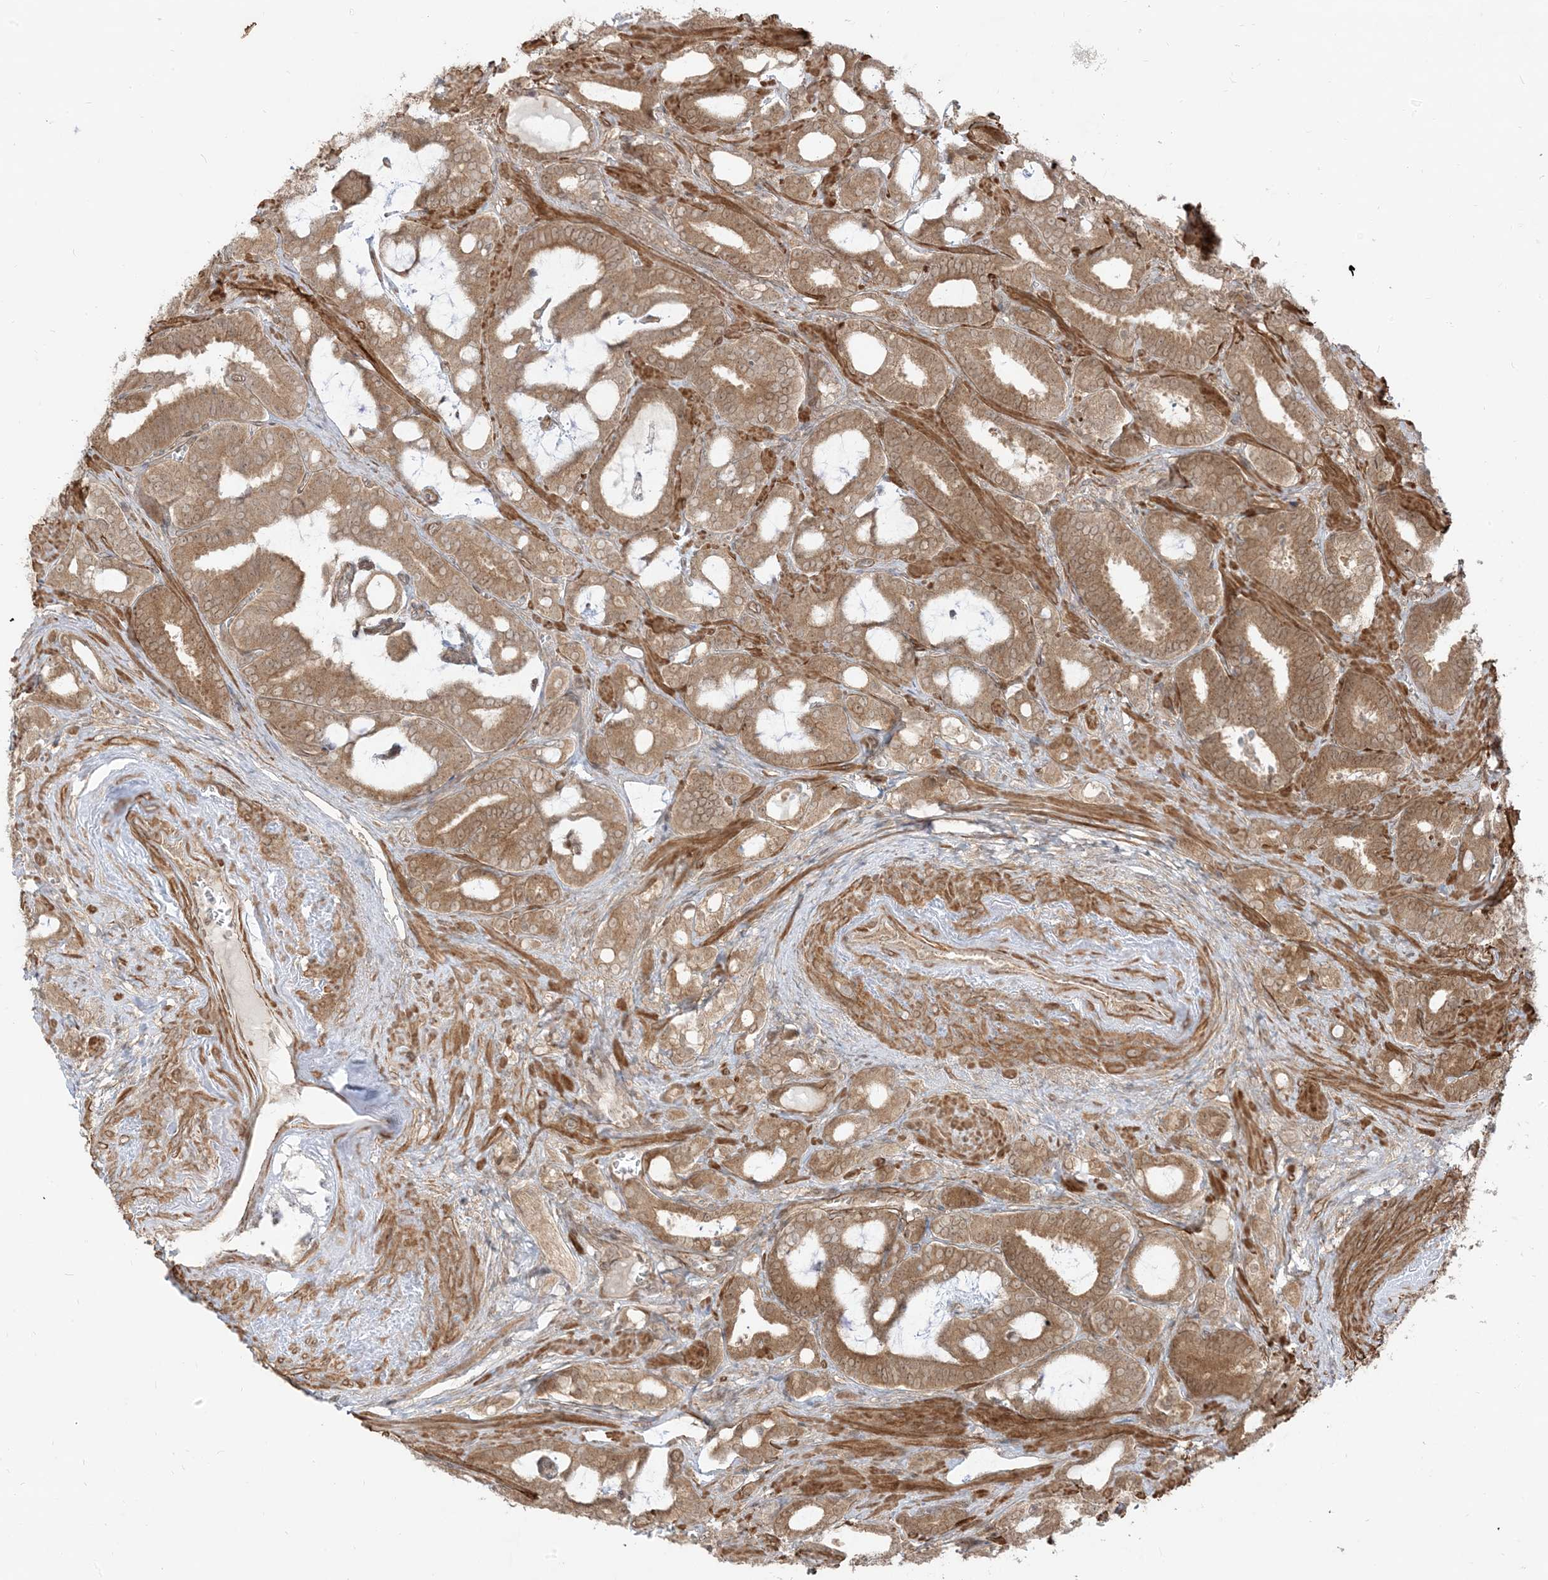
{"staining": {"intensity": "moderate", "quantity": ">75%", "location": "cytoplasmic/membranous"}, "tissue": "prostate cancer", "cell_type": "Tumor cells", "image_type": "cancer", "snomed": [{"axis": "morphology", "description": "Adenocarcinoma, High grade"}, {"axis": "topography", "description": "Prostate and seminal vesicle, NOS"}], "caption": "Protein analysis of prostate cancer tissue exhibits moderate cytoplasmic/membranous expression in approximately >75% of tumor cells.", "gene": "TBCC", "patient": {"sex": "male", "age": 67}}